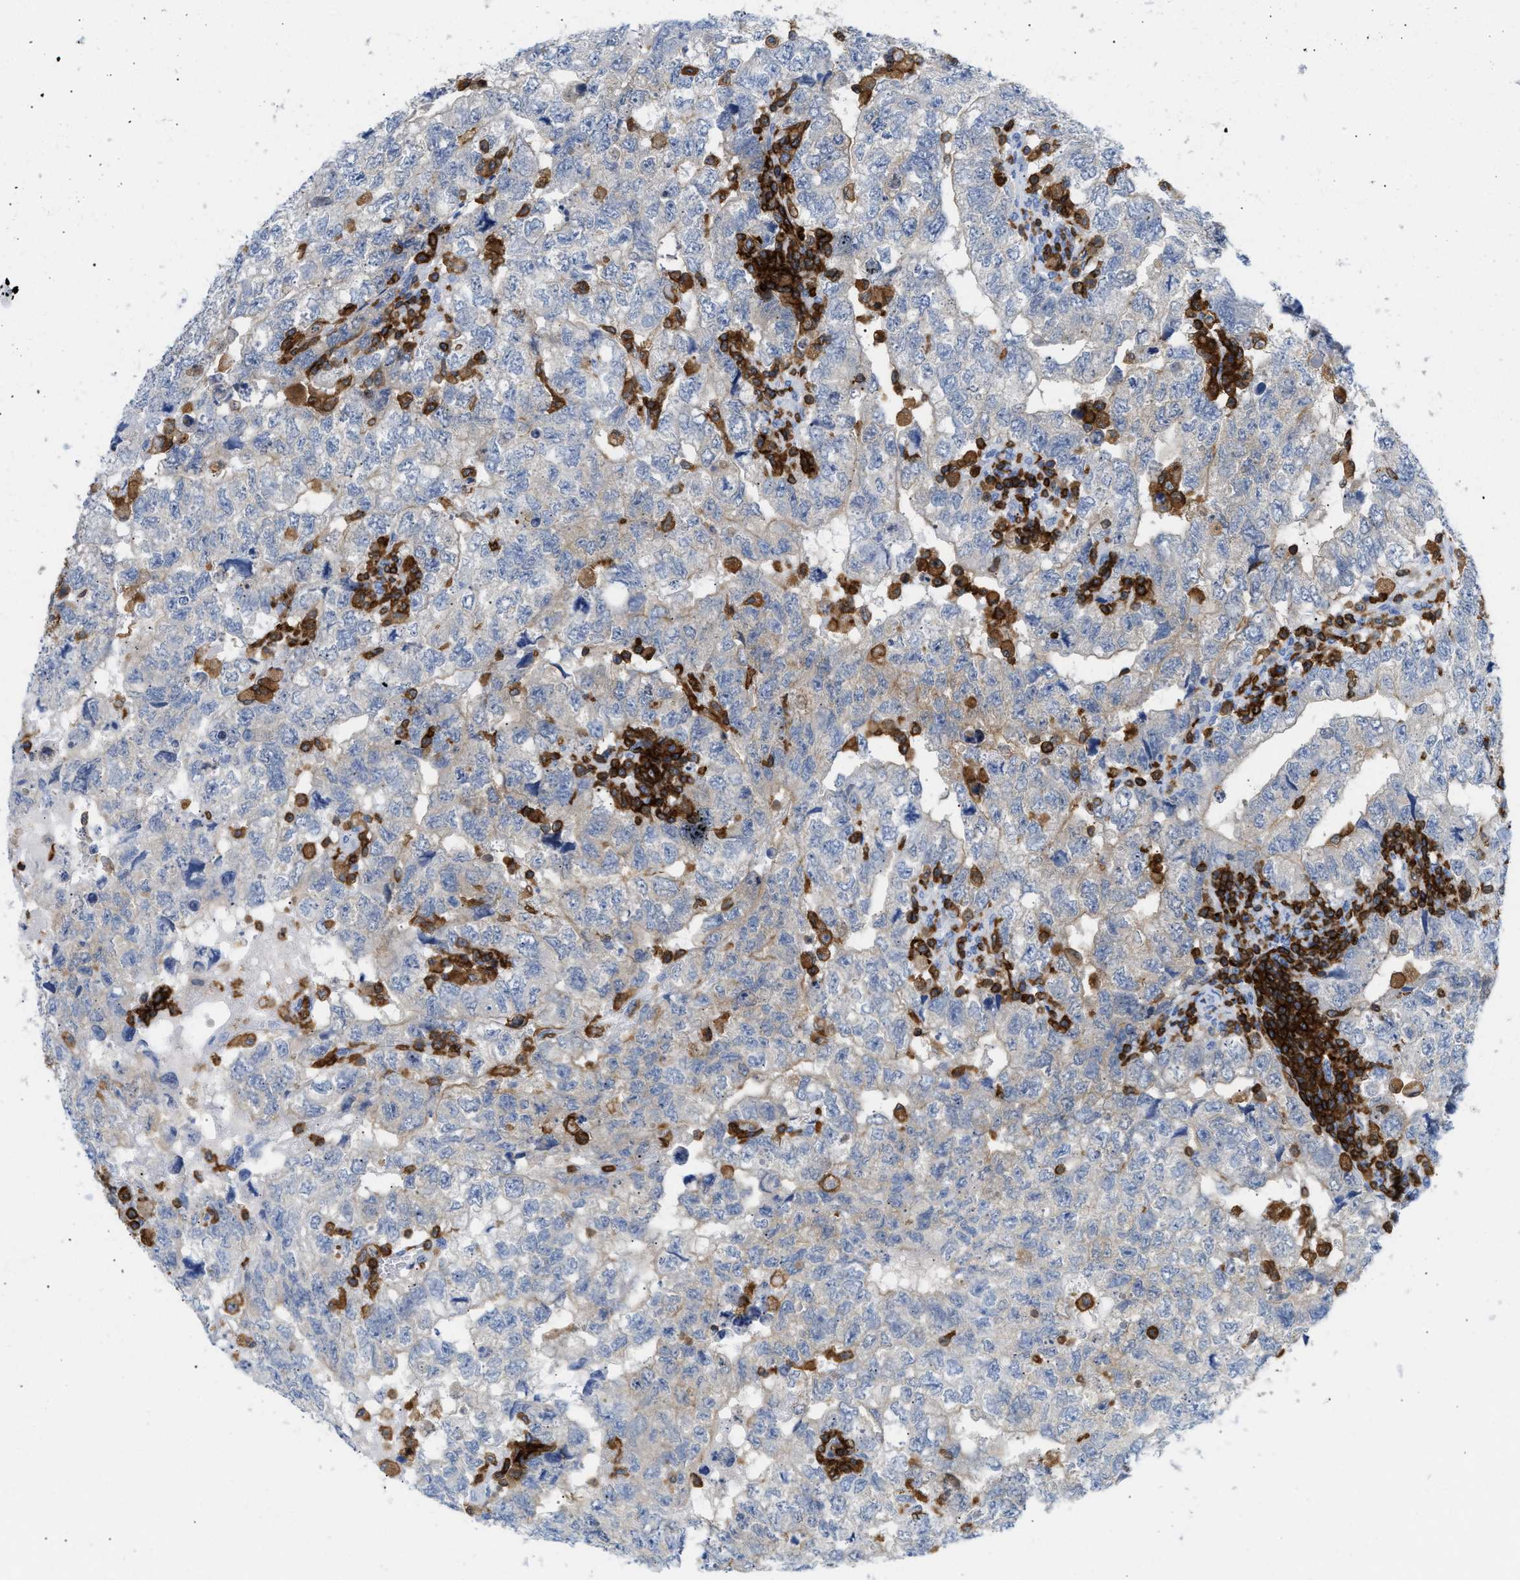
{"staining": {"intensity": "negative", "quantity": "none", "location": "none"}, "tissue": "testis cancer", "cell_type": "Tumor cells", "image_type": "cancer", "snomed": [{"axis": "morphology", "description": "Carcinoma, Embryonal, NOS"}, {"axis": "topography", "description": "Testis"}], "caption": "This micrograph is of testis cancer stained with IHC to label a protein in brown with the nuclei are counter-stained blue. There is no positivity in tumor cells.", "gene": "LCP1", "patient": {"sex": "male", "age": 36}}